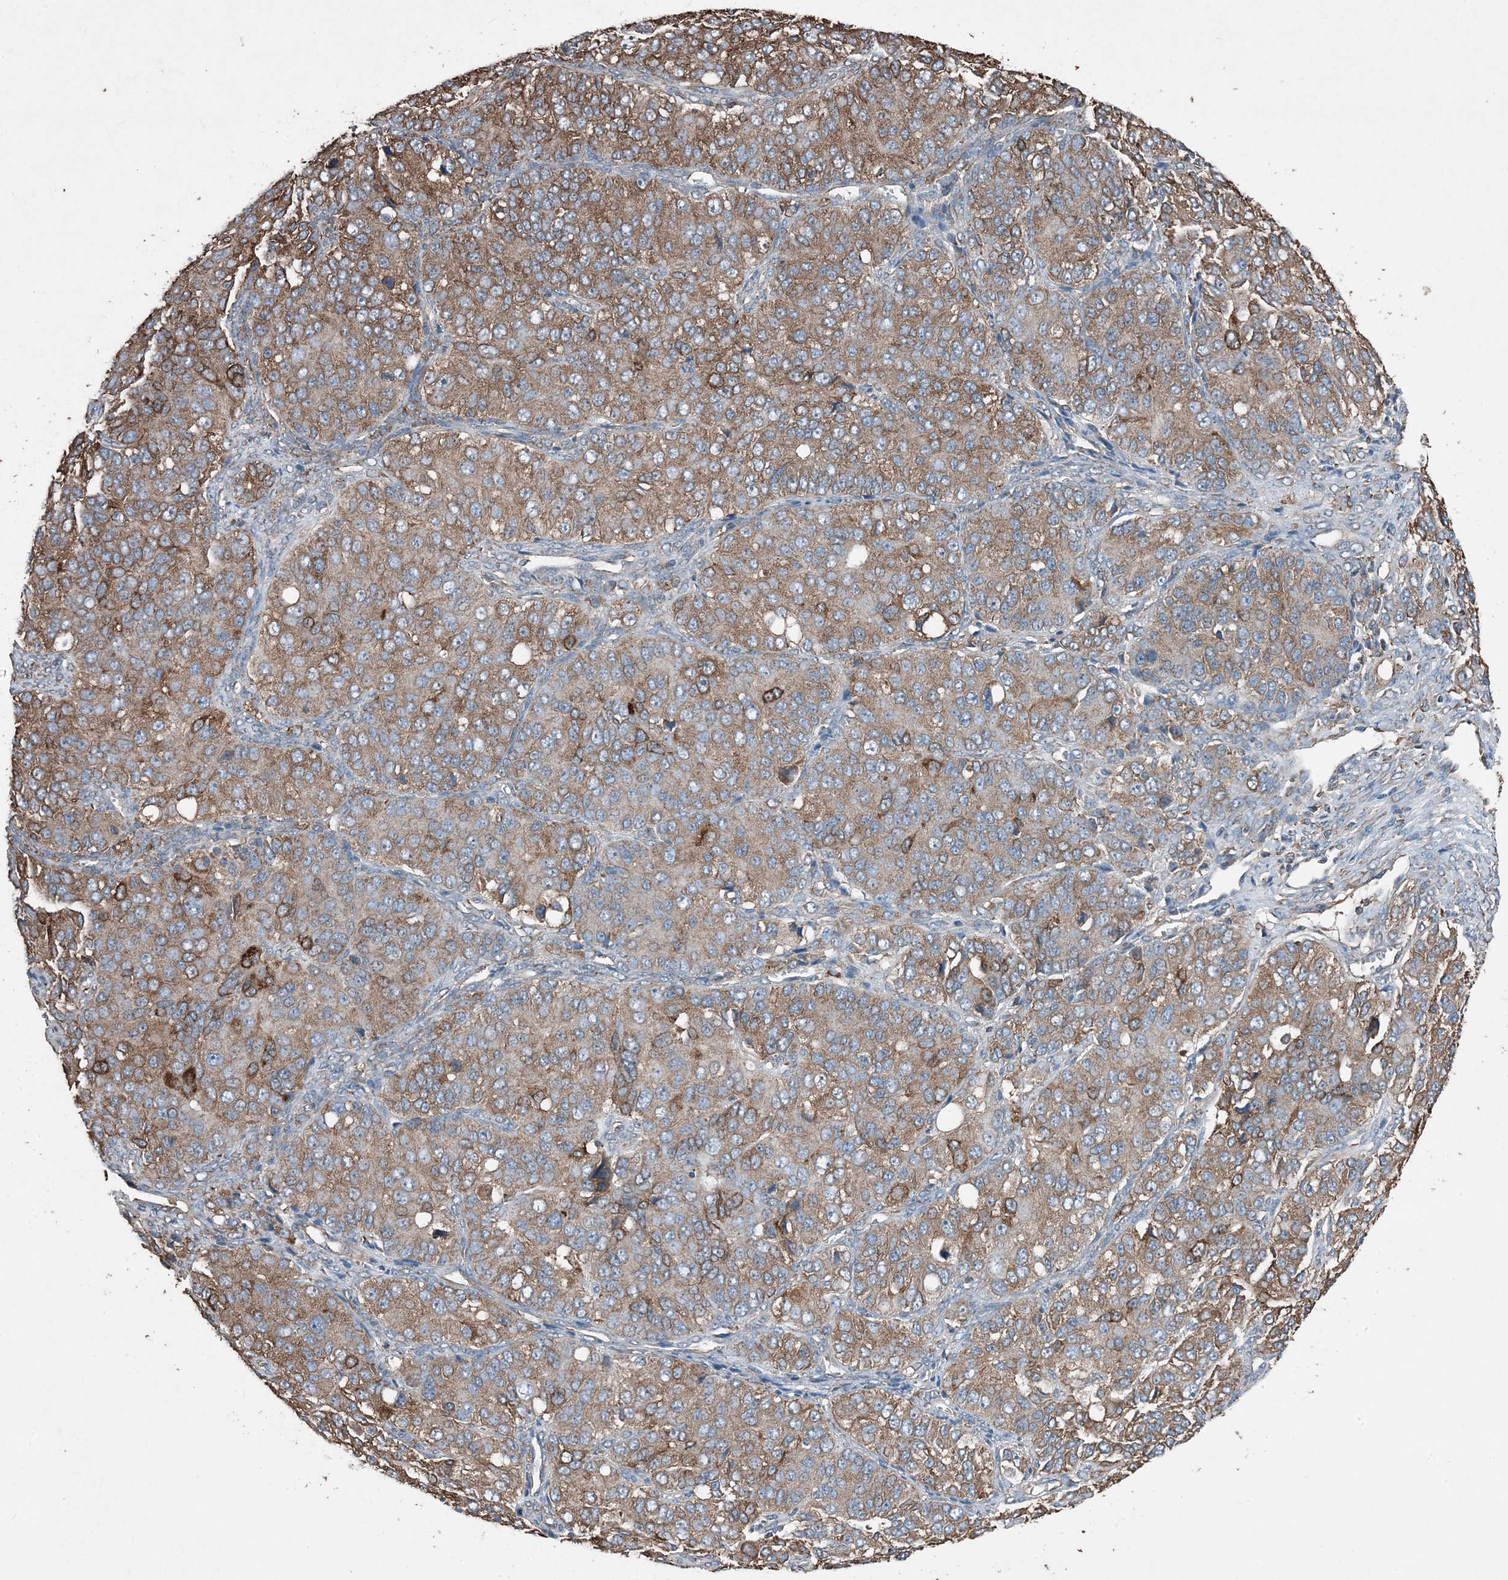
{"staining": {"intensity": "strong", "quantity": "25%-75%", "location": "cytoplasmic/membranous"}, "tissue": "ovarian cancer", "cell_type": "Tumor cells", "image_type": "cancer", "snomed": [{"axis": "morphology", "description": "Carcinoma, endometroid"}, {"axis": "topography", "description": "Ovary"}], "caption": "DAB immunohistochemical staining of human endometroid carcinoma (ovarian) exhibits strong cytoplasmic/membranous protein expression in about 25%-75% of tumor cells.", "gene": "PDIA6", "patient": {"sex": "female", "age": 51}}